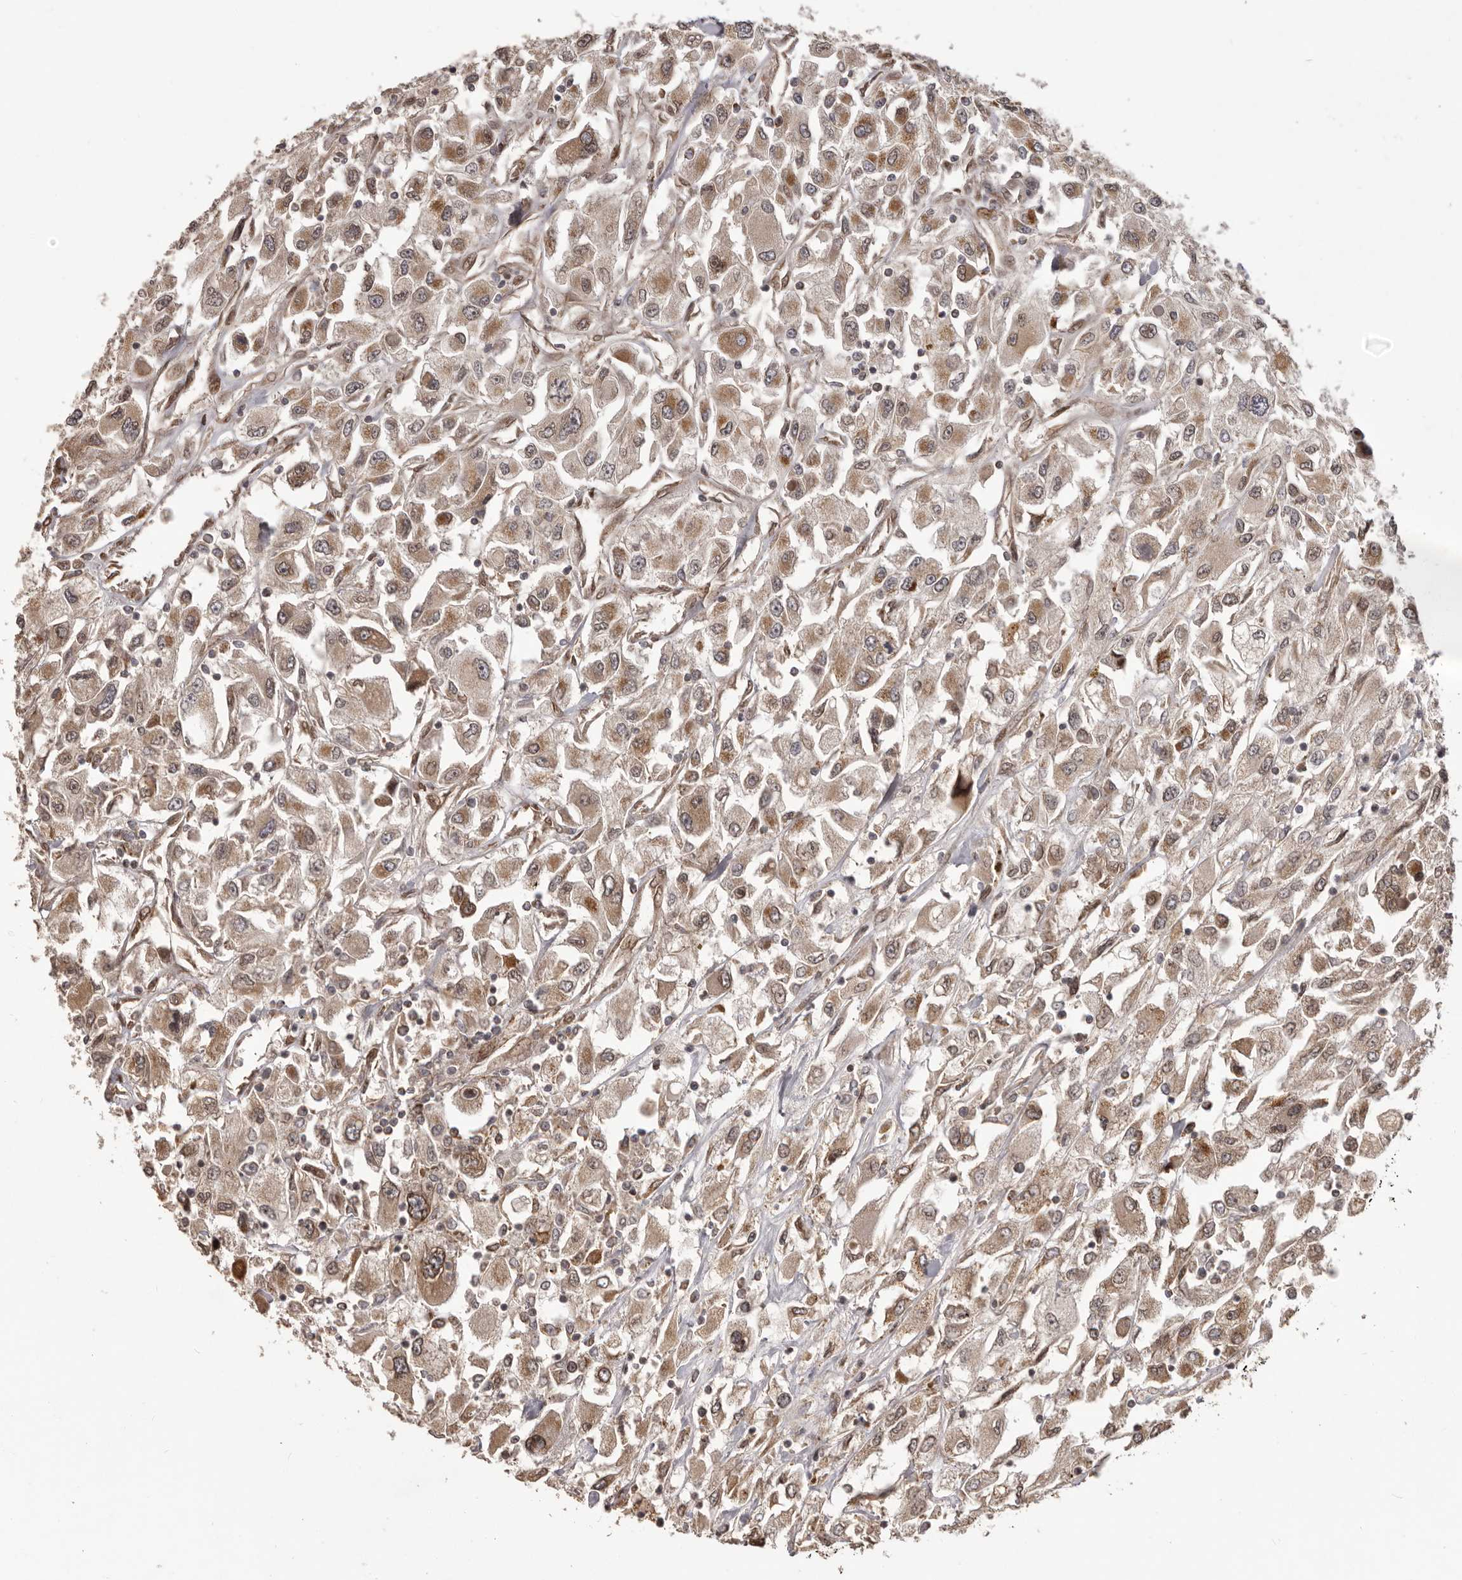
{"staining": {"intensity": "moderate", "quantity": ">75%", "location": "cytoplasmic/membranous"}, "tissue": "renal cancer", "cell_type": "Tumor cells", "image_type": "cancer", "snomed": [{"axis": "morphology", "description": "Adenocarcinoma, NOS"}, {"axis": "topography", "description": "Kidney"}], "caption": "Moderate cytoplasmic/membranous protein staining is present in approximately >75% of tumor cells in renal adenocarcinoma.", "gene": "CHRM2", "patient": {"sex": "female", "age": 52}}